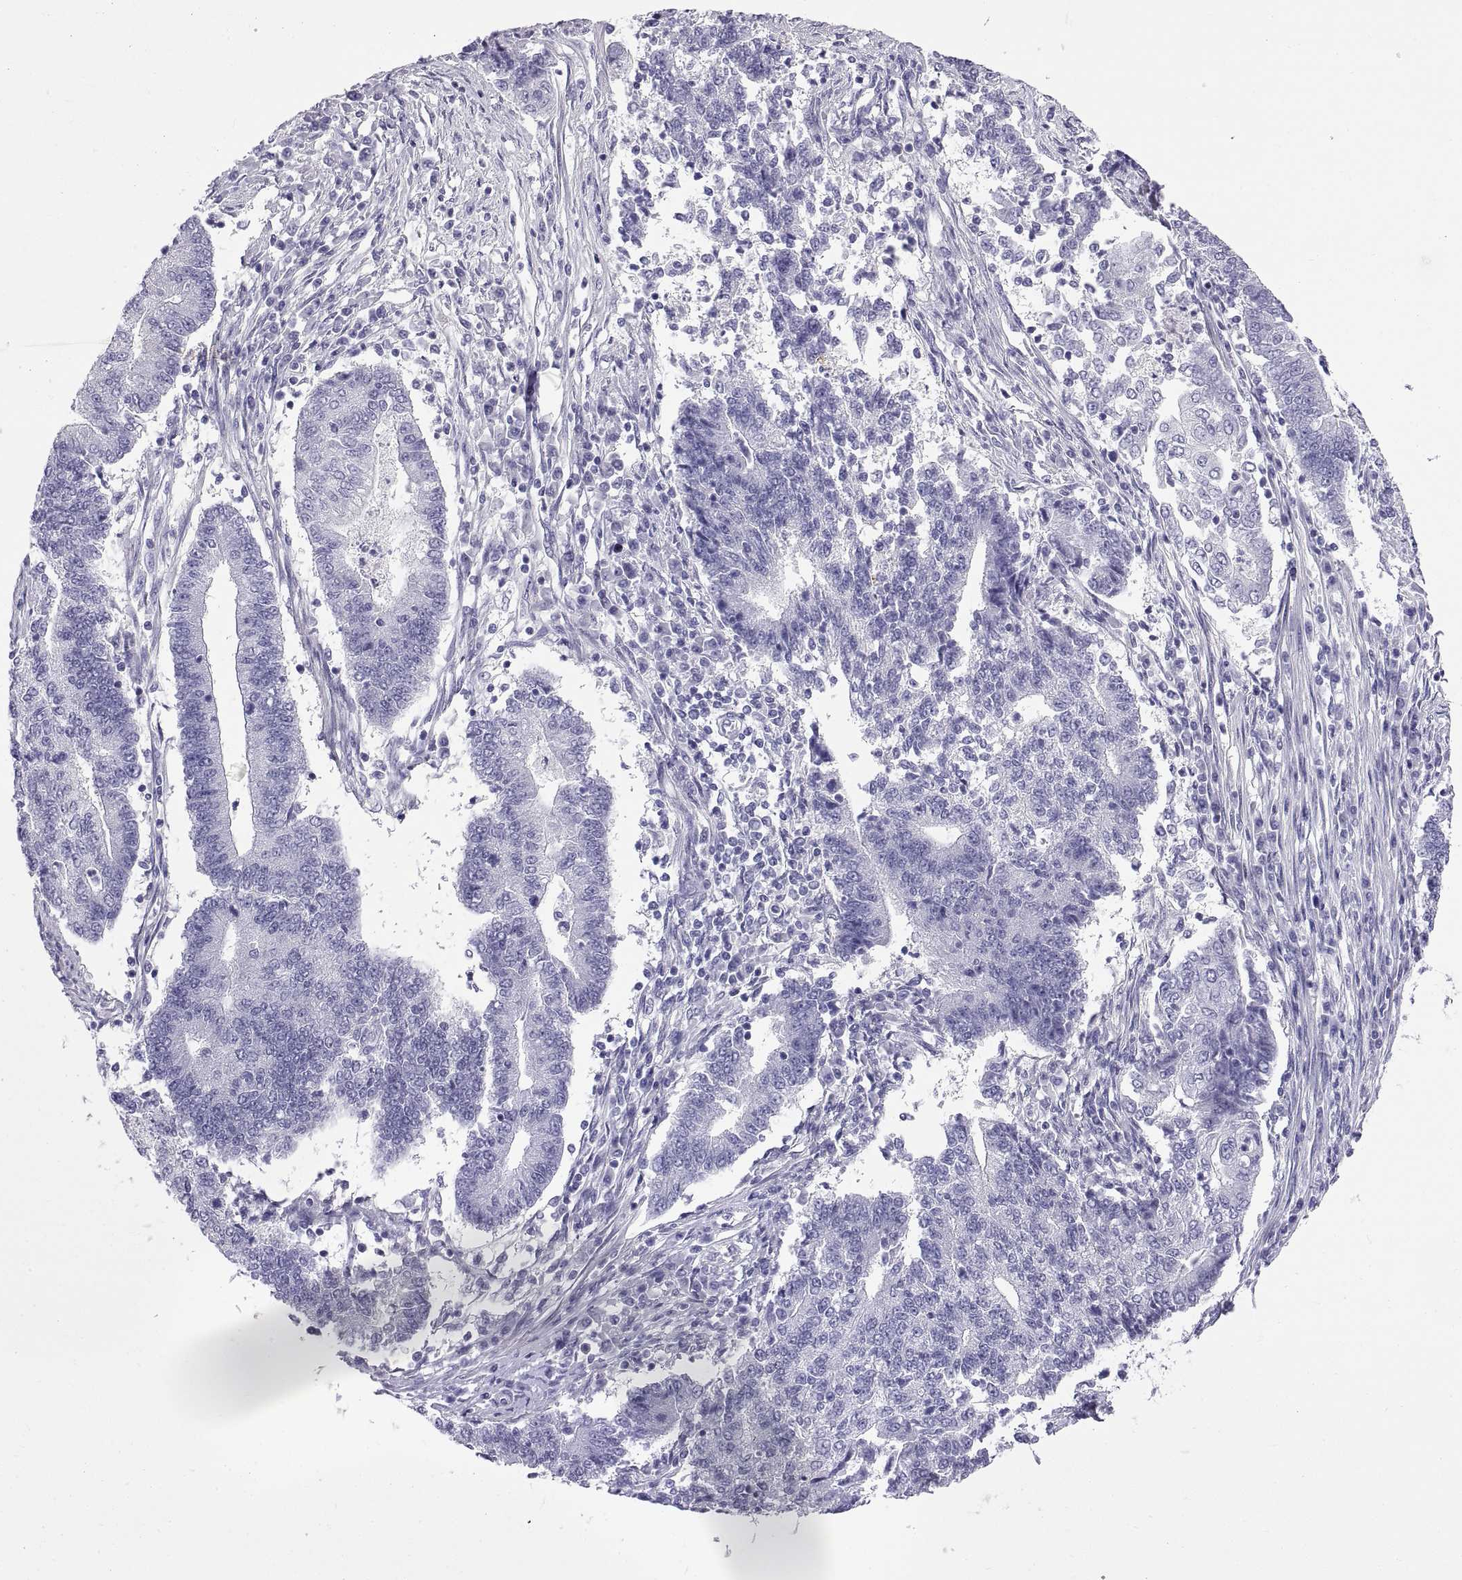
{"staining": {"intensity": "negative", "quantity": "none", "location": "none"}, "tissue": "endometrial cancer", "cell_type": "Tumor cells", "image_type": "cancer", "snomed": [{"axis": "morphology", "description": "Adenocarcinoma, NOS"}, {"axis": "topography", "description": "Uterus"}, {"axis": "topography", "description": "Endometrium"}], "caption": "This is a micrograph of IHC staining of endometrial cancer (adenocarcinoma), which shows no staining in tumor cells.", "gene": "SPDYE1", "patient": {"sex": "female", "age": 54}}